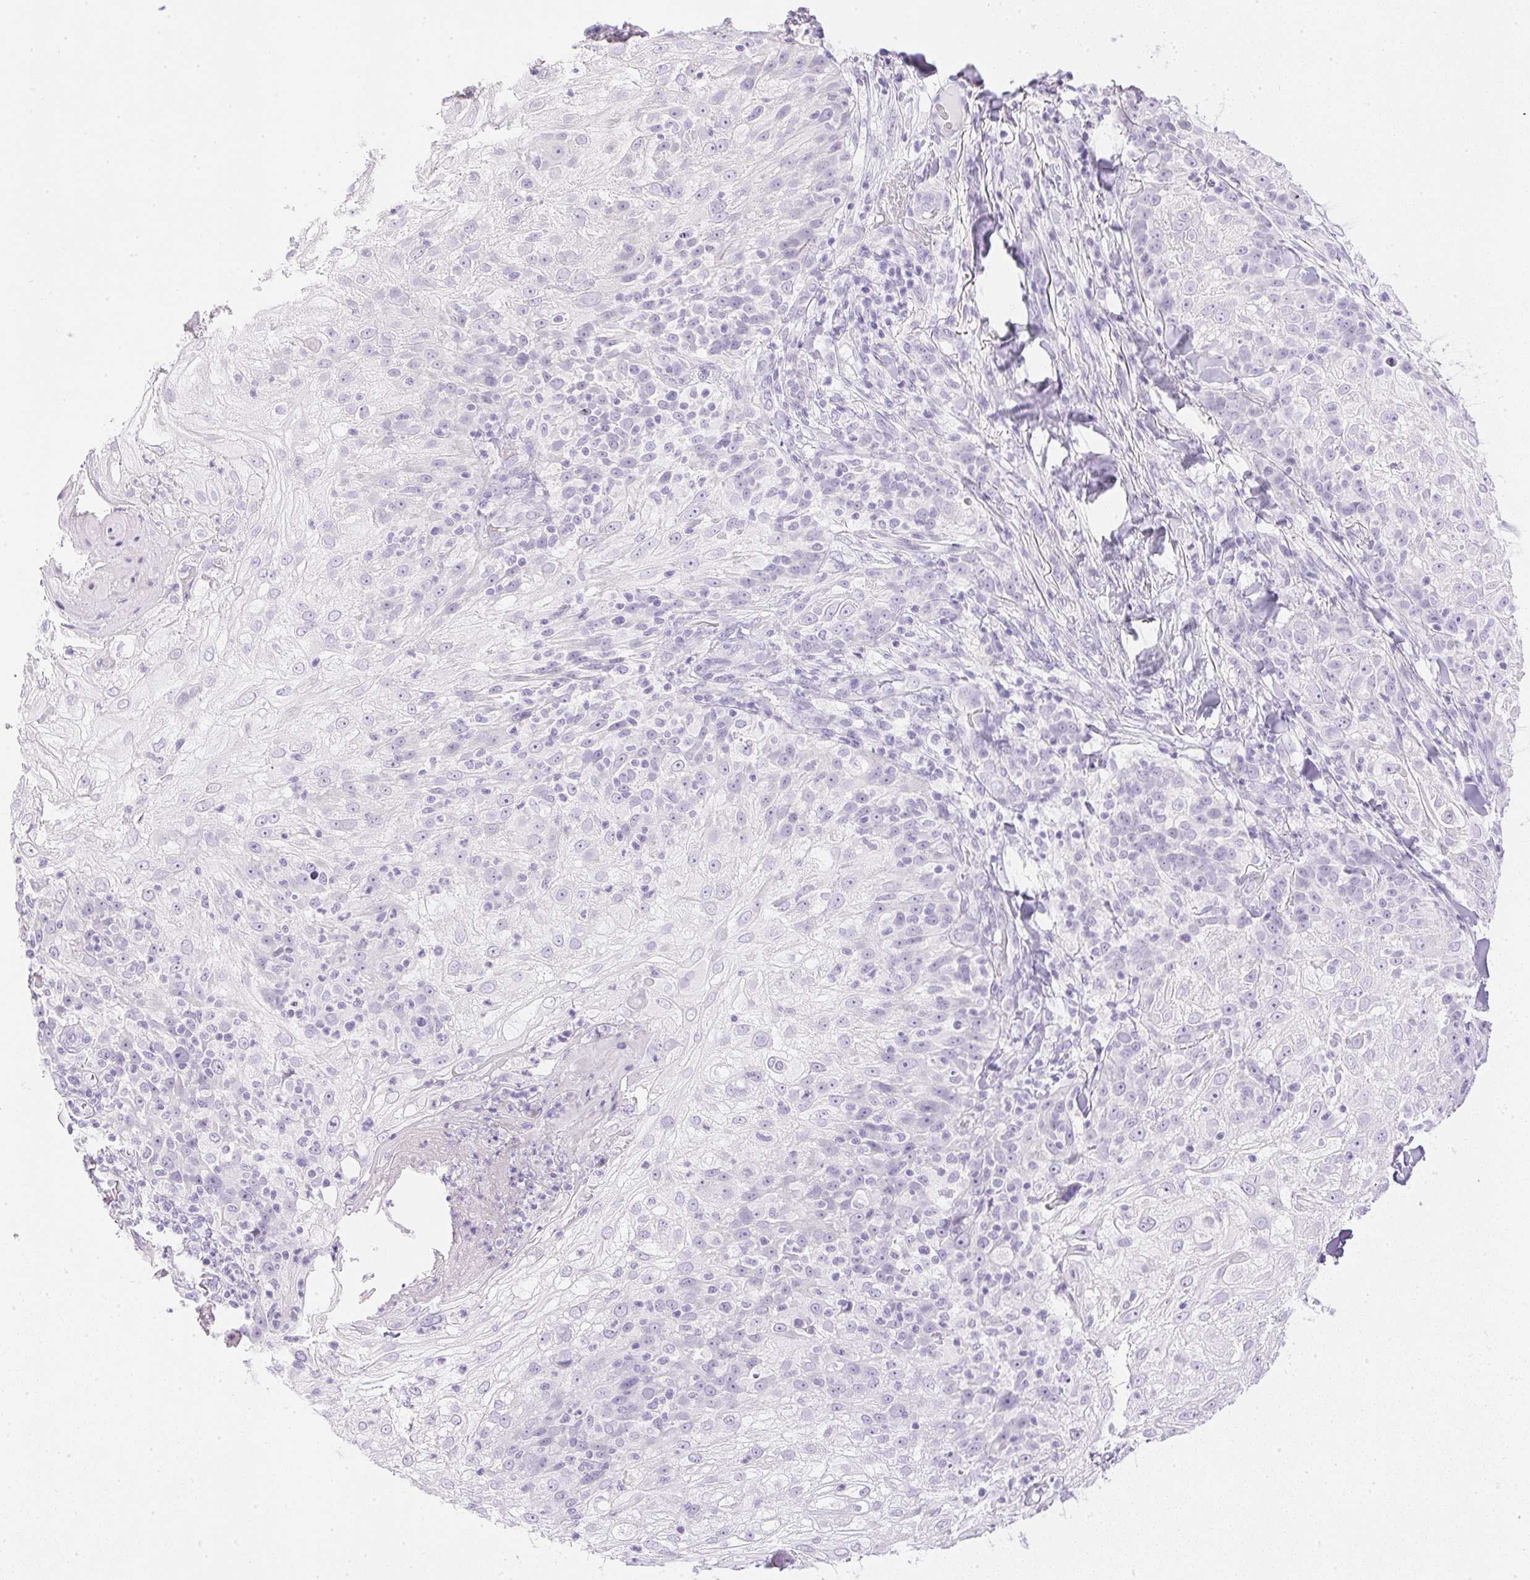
{"staining": {"intensity": "negative", "quantity": "none", "location": "none"}, "tissue": "skin cancer", "cell_type": "Tumor cells", "image_type": "cancer", "snomed": [{"axis": "morphology", "description": "Normal tissue, NOS"}, {"axis": "morphology", "description": "Squamous cell carcinoma, NOS"}, {"axis": "topography", "description": "Skin"}], "caption": "Histopathology image shows no protein staining in tumor cells of skin cancer tissue.", "gene": "CPB1", "patient": {"sex": "female", "age": 83}}